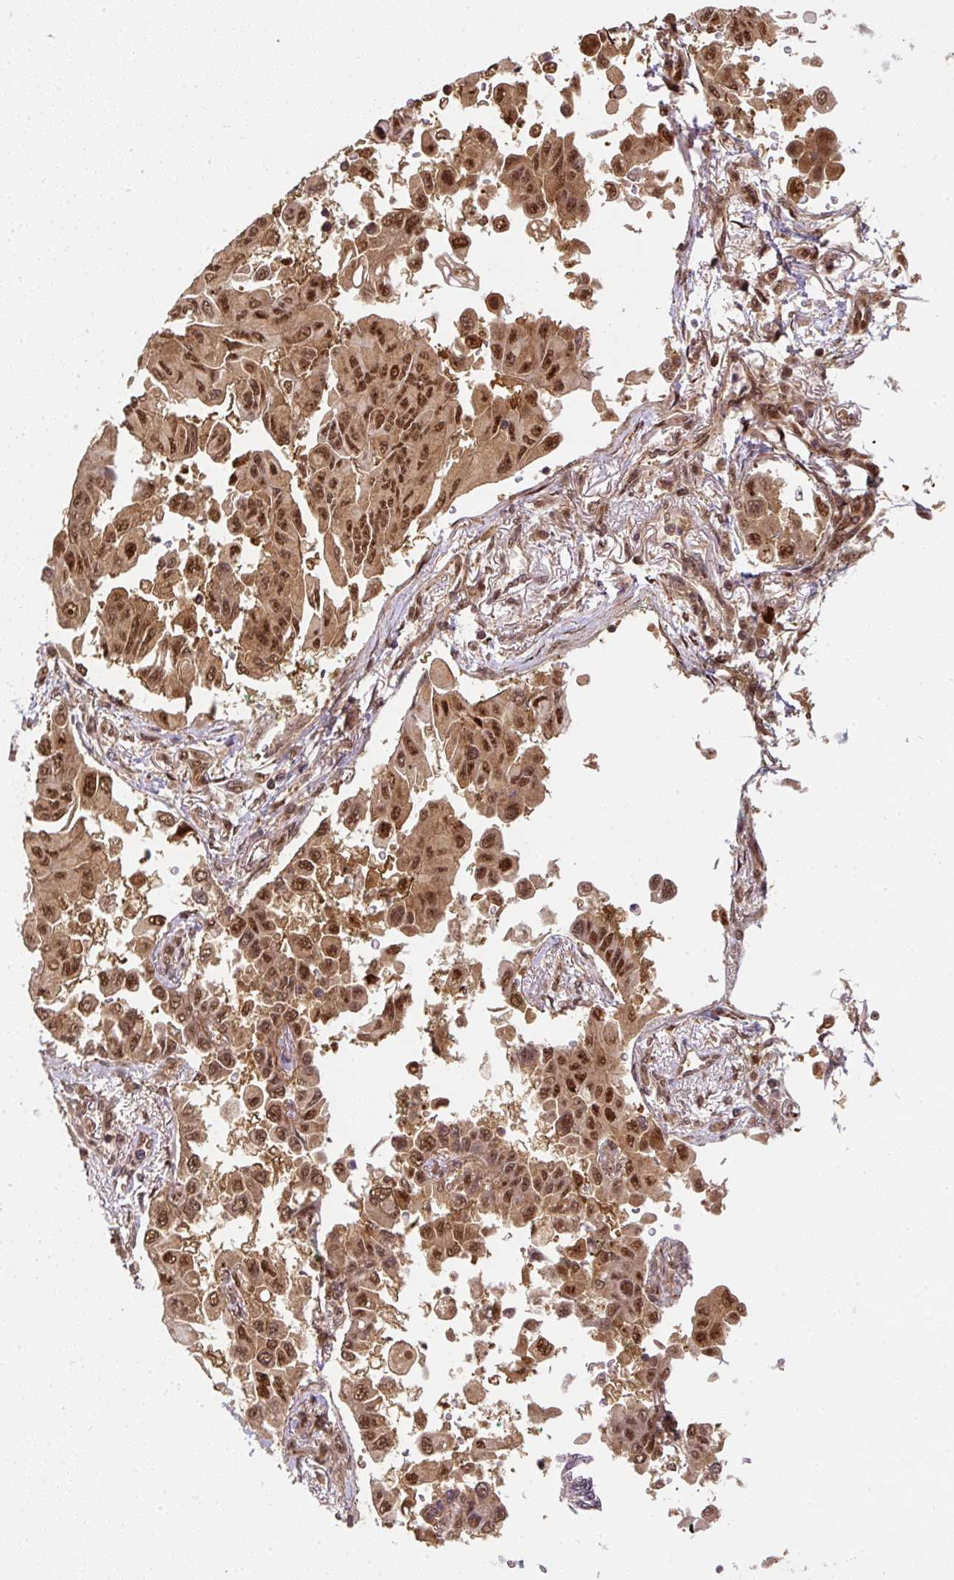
{"staining": {"intensity": "moderate", "quantity": ">75%", "location": "cytoplasmic/membranous,nuclear"}, "tissue": "lung cancer", "cell_type": "Tumor cells", "image_type": "cancer", "snomed": [{"axis": "morphology", "description": "Adenocarcinoma, NOS"}, {"axis": "topography", "description": "Lung"}], "caption": "This micrograph reveals immunohistochemistry (IHC) staining of adenocarcinoma (lung), with medium moderate cytoplasmic/membranous and nuclear positivity in about >75% of tumor cells.", "gene": "PSMD1", "patient": {"sex": "female", "age": 67}}